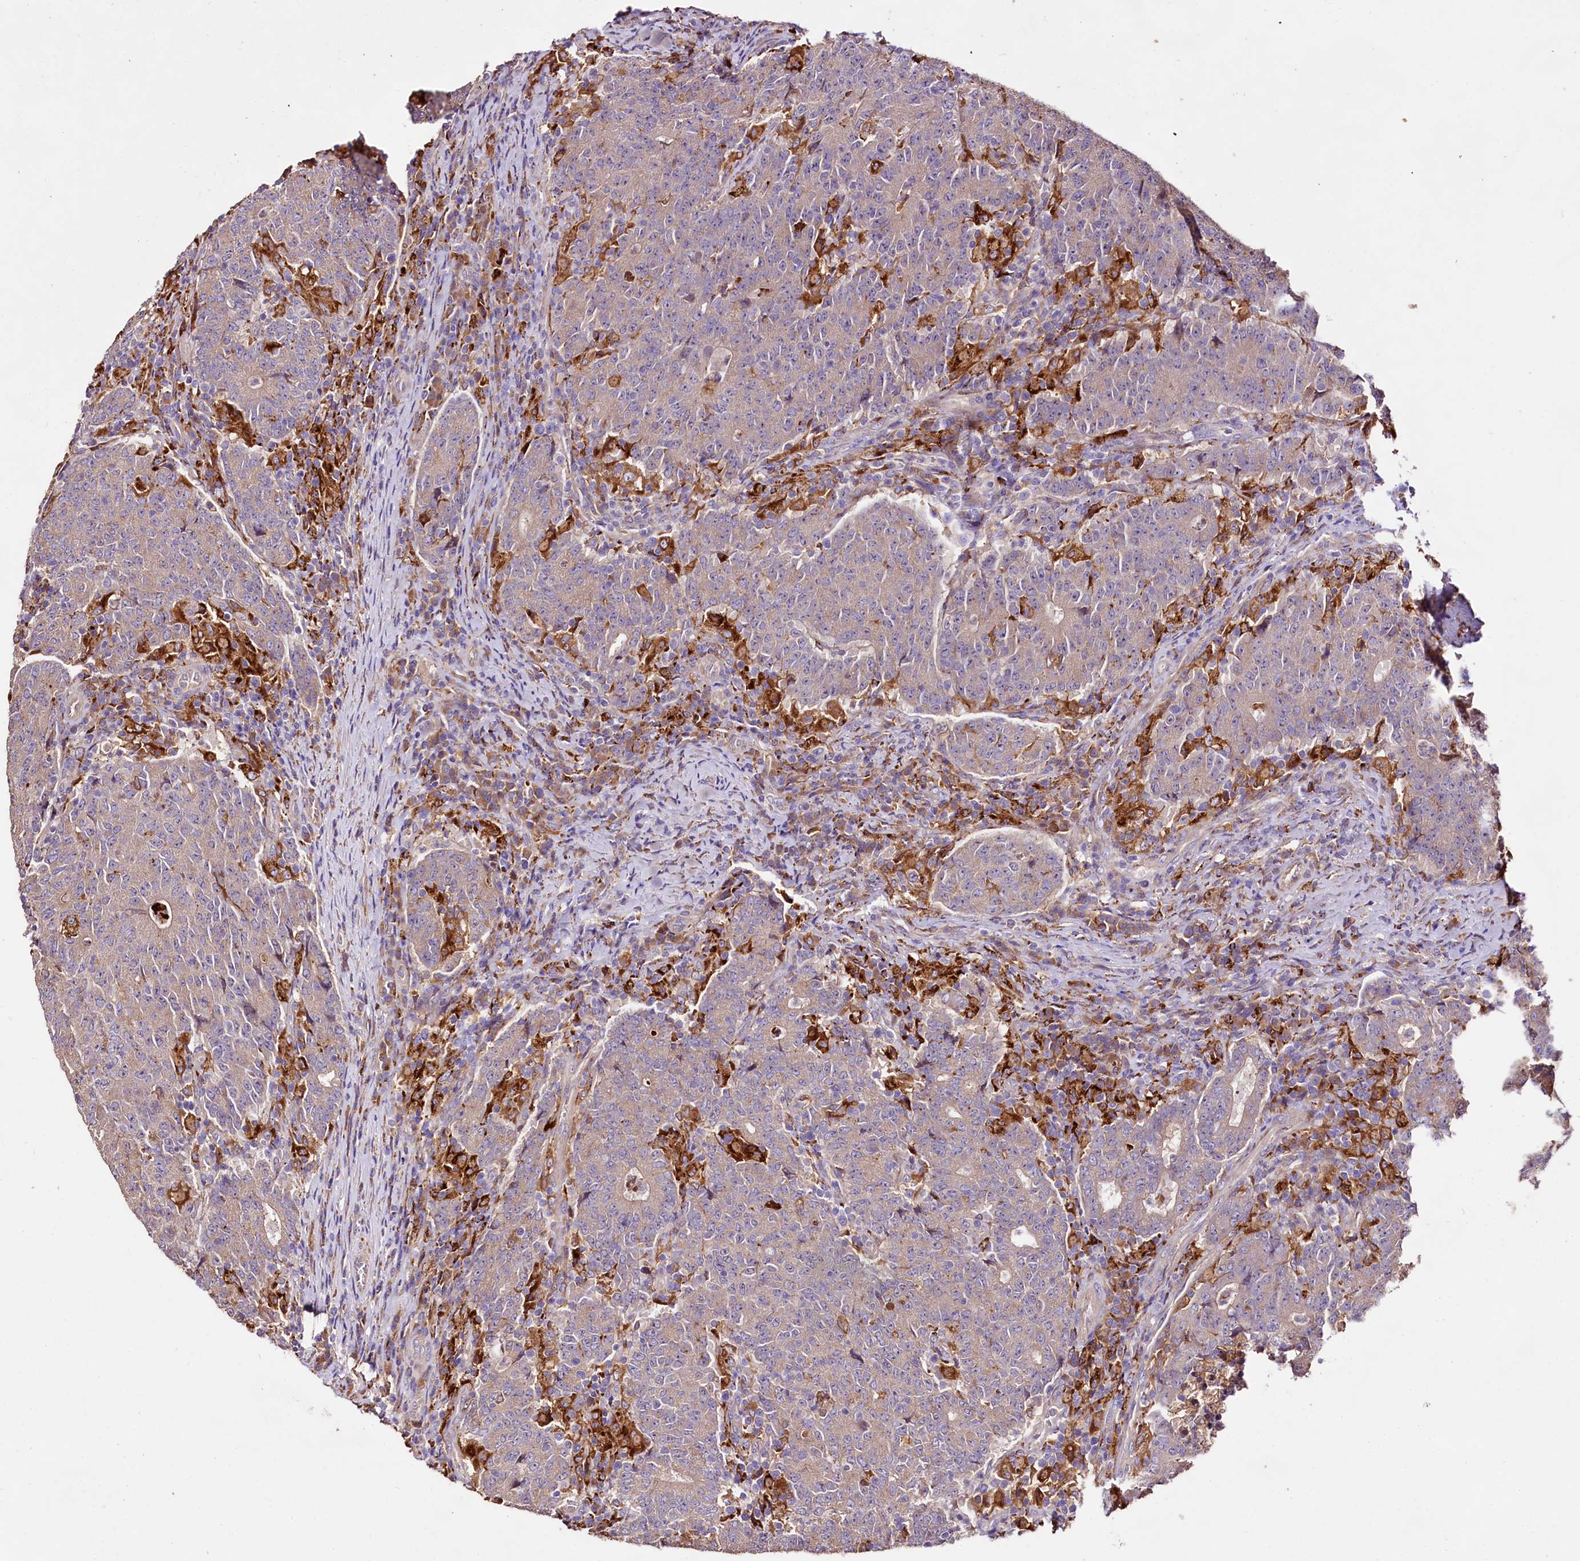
{"staining": {"intensity": "weak", "quantity": "<25%", "location": "cytoplasmic/membranous"}, "tissue": "colorectal cancer", "cell_type": "Tumor cells", "image_type": "cancer", "snomed": [{"axis": "morphology", "description": "Adenocarcinoma, NOS"}, {"axis": "topography", "description": "Colon"}], "caption": "Tumor cells are negative for protein expression in human colorectal adenocarcinoma. (Immunohistochemistry (ihc), brightfield microscopy, high magnification).", "gene": "DMXL2", "patient": {"sex": "female", "age": 75}}